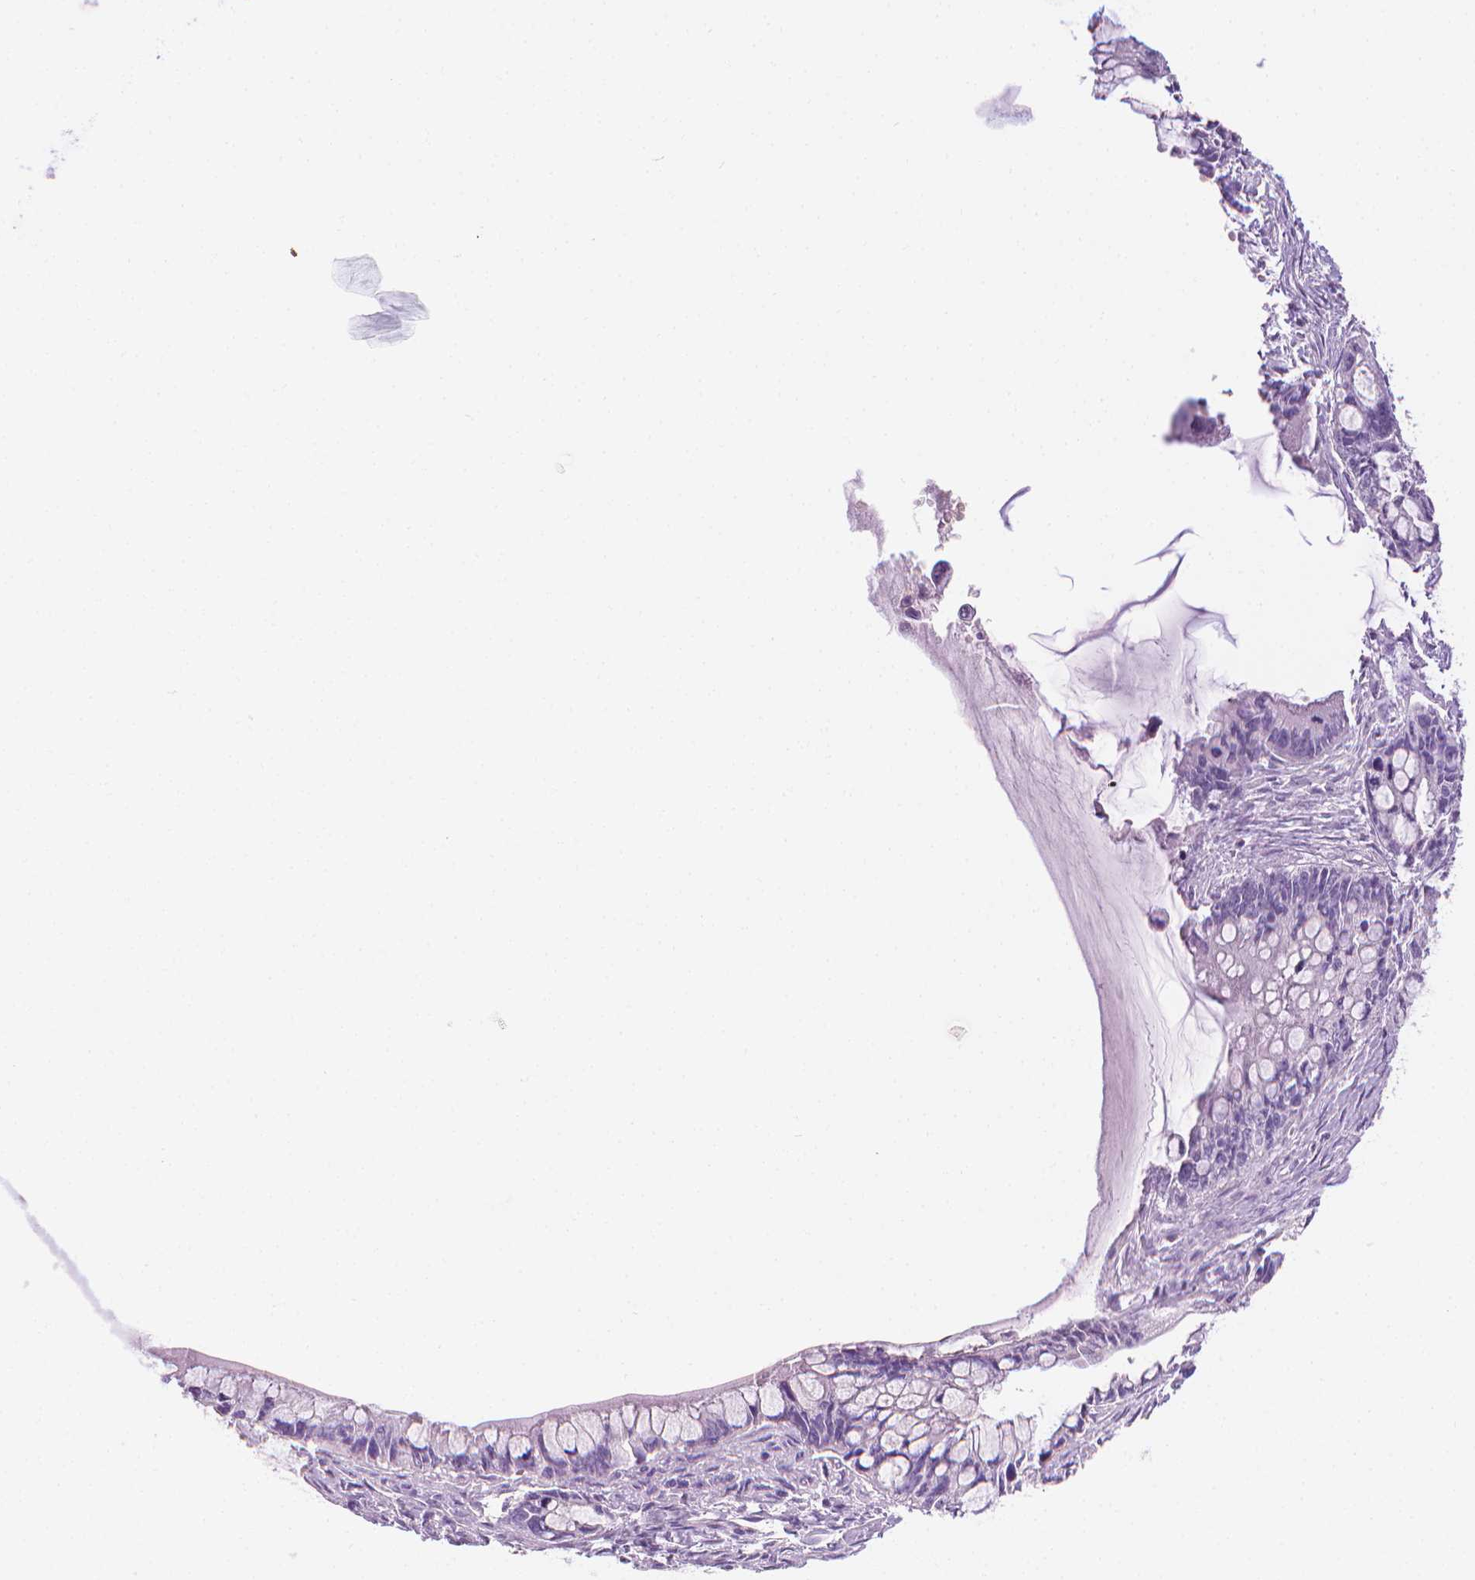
{"staining": {"intensity": "negative", "quantity": "none", "location": "none"}, "tissue": "ovarian cancer", "cell_type": "Tumor cells", "image_type": "cancer", "snomed": [{"axis": "morphology", "description": "Cystadenocarcinoma, mucinous, NOS"}, {"axis": "topography", "description": "Ovary"}], "caption": "Photomicrograph shows no protein positivity in tumor cells of mucinous cystadenocarcinoma (ovarian) tissue. (DAB immunohistochemistry (IHC) with hematoxylin counter stain).", "gene": "FASN", "patient": {"sex": "female", "age": 63}}